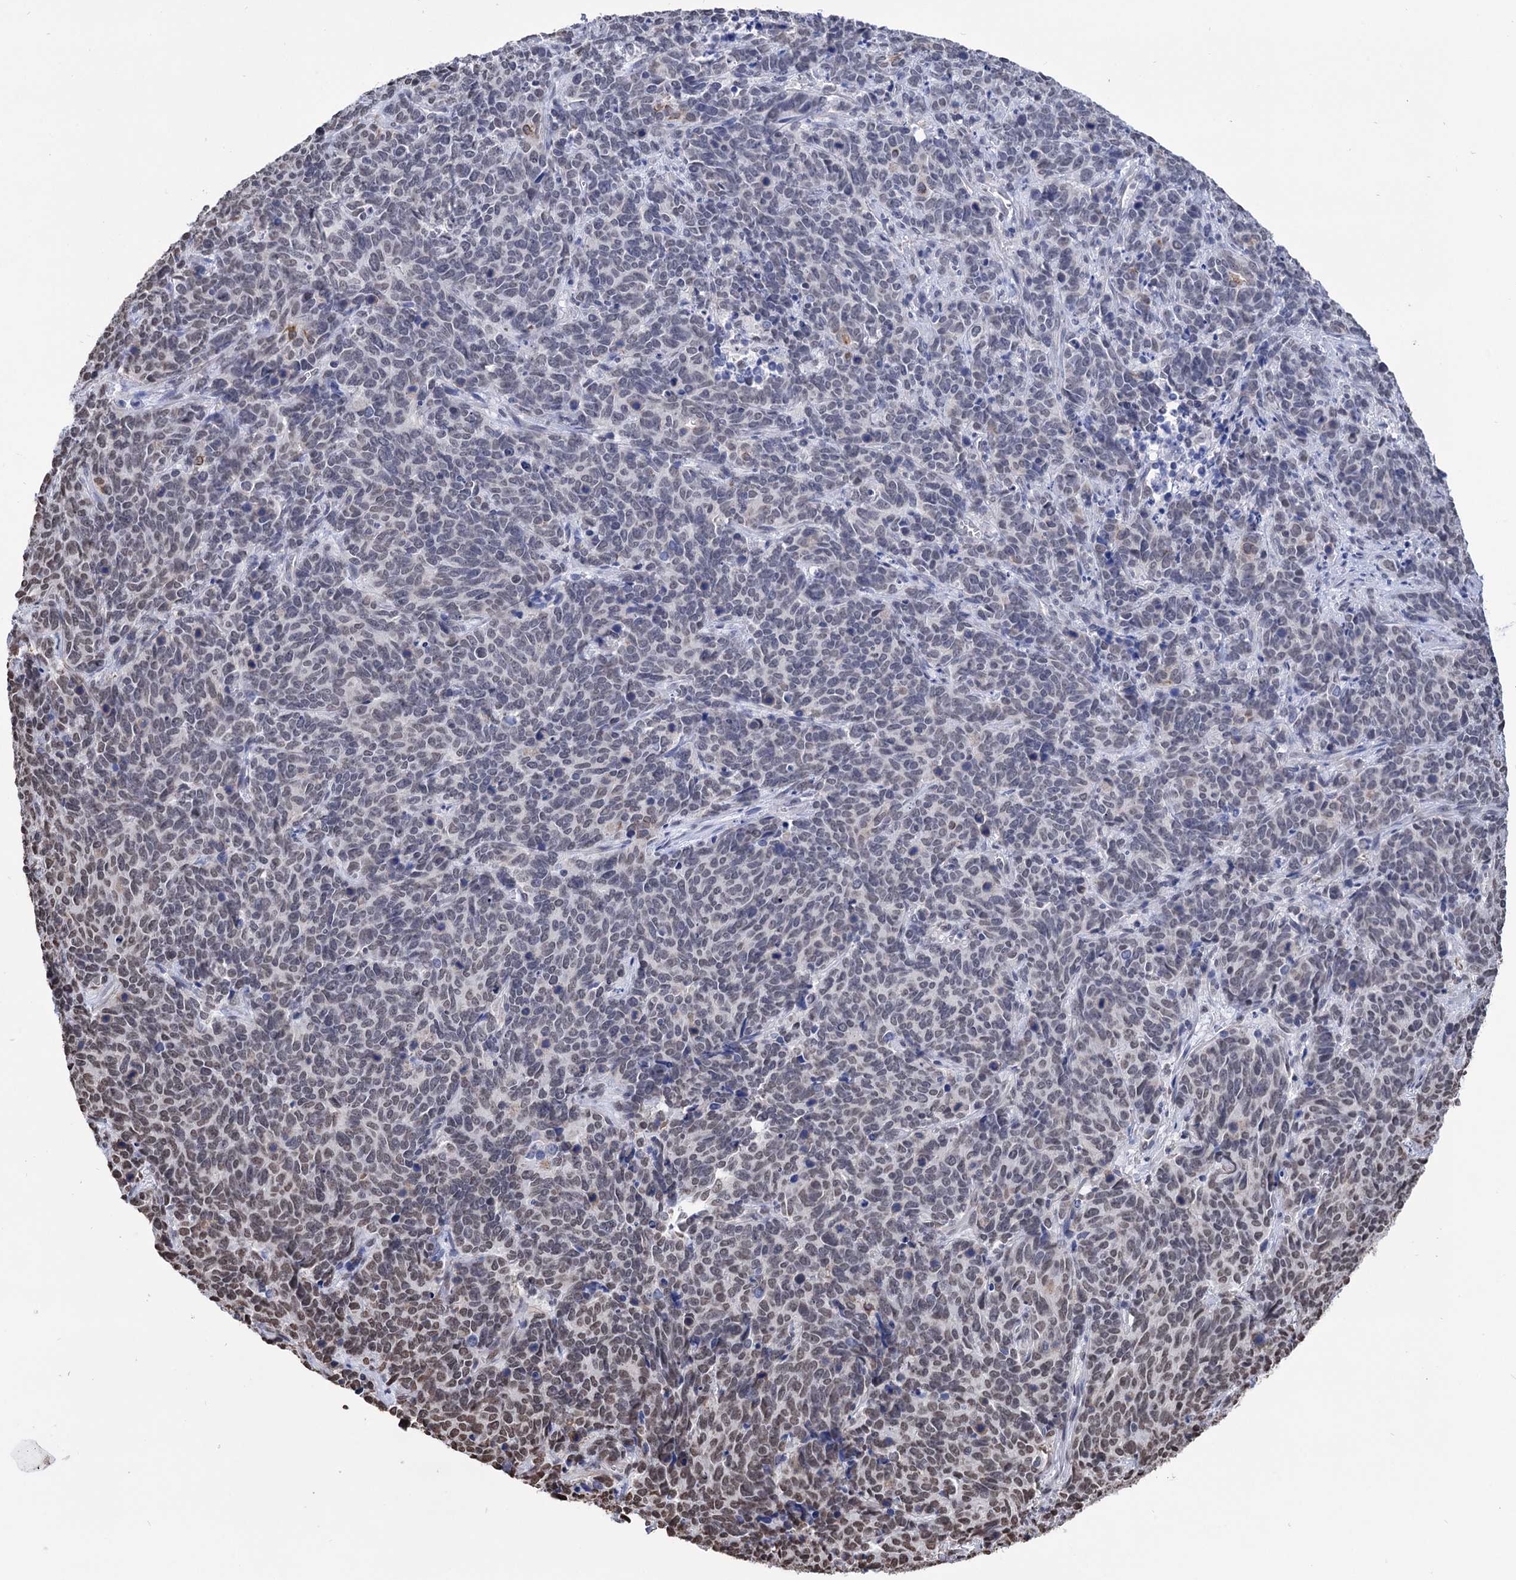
{"staining": {"intensity": "weak", "quantity": "25%-75%", "location": "nuclear"}, "tissue": "cervical cancer", "cell_type": "Tumor cells", "image_type": "cancer", "snomed": [{"axis": "morphology", "description": "Squamous cell carcinoma, NOS"}, {"axis": "topography", "description": "Cervix"}], "caption": "Cervical squamous cell carcinoma stained with a protein marker exhibits weak staining in tumor cells.", "gene": "ABHD10", "patient": {"sex": "female", "age": 60}}